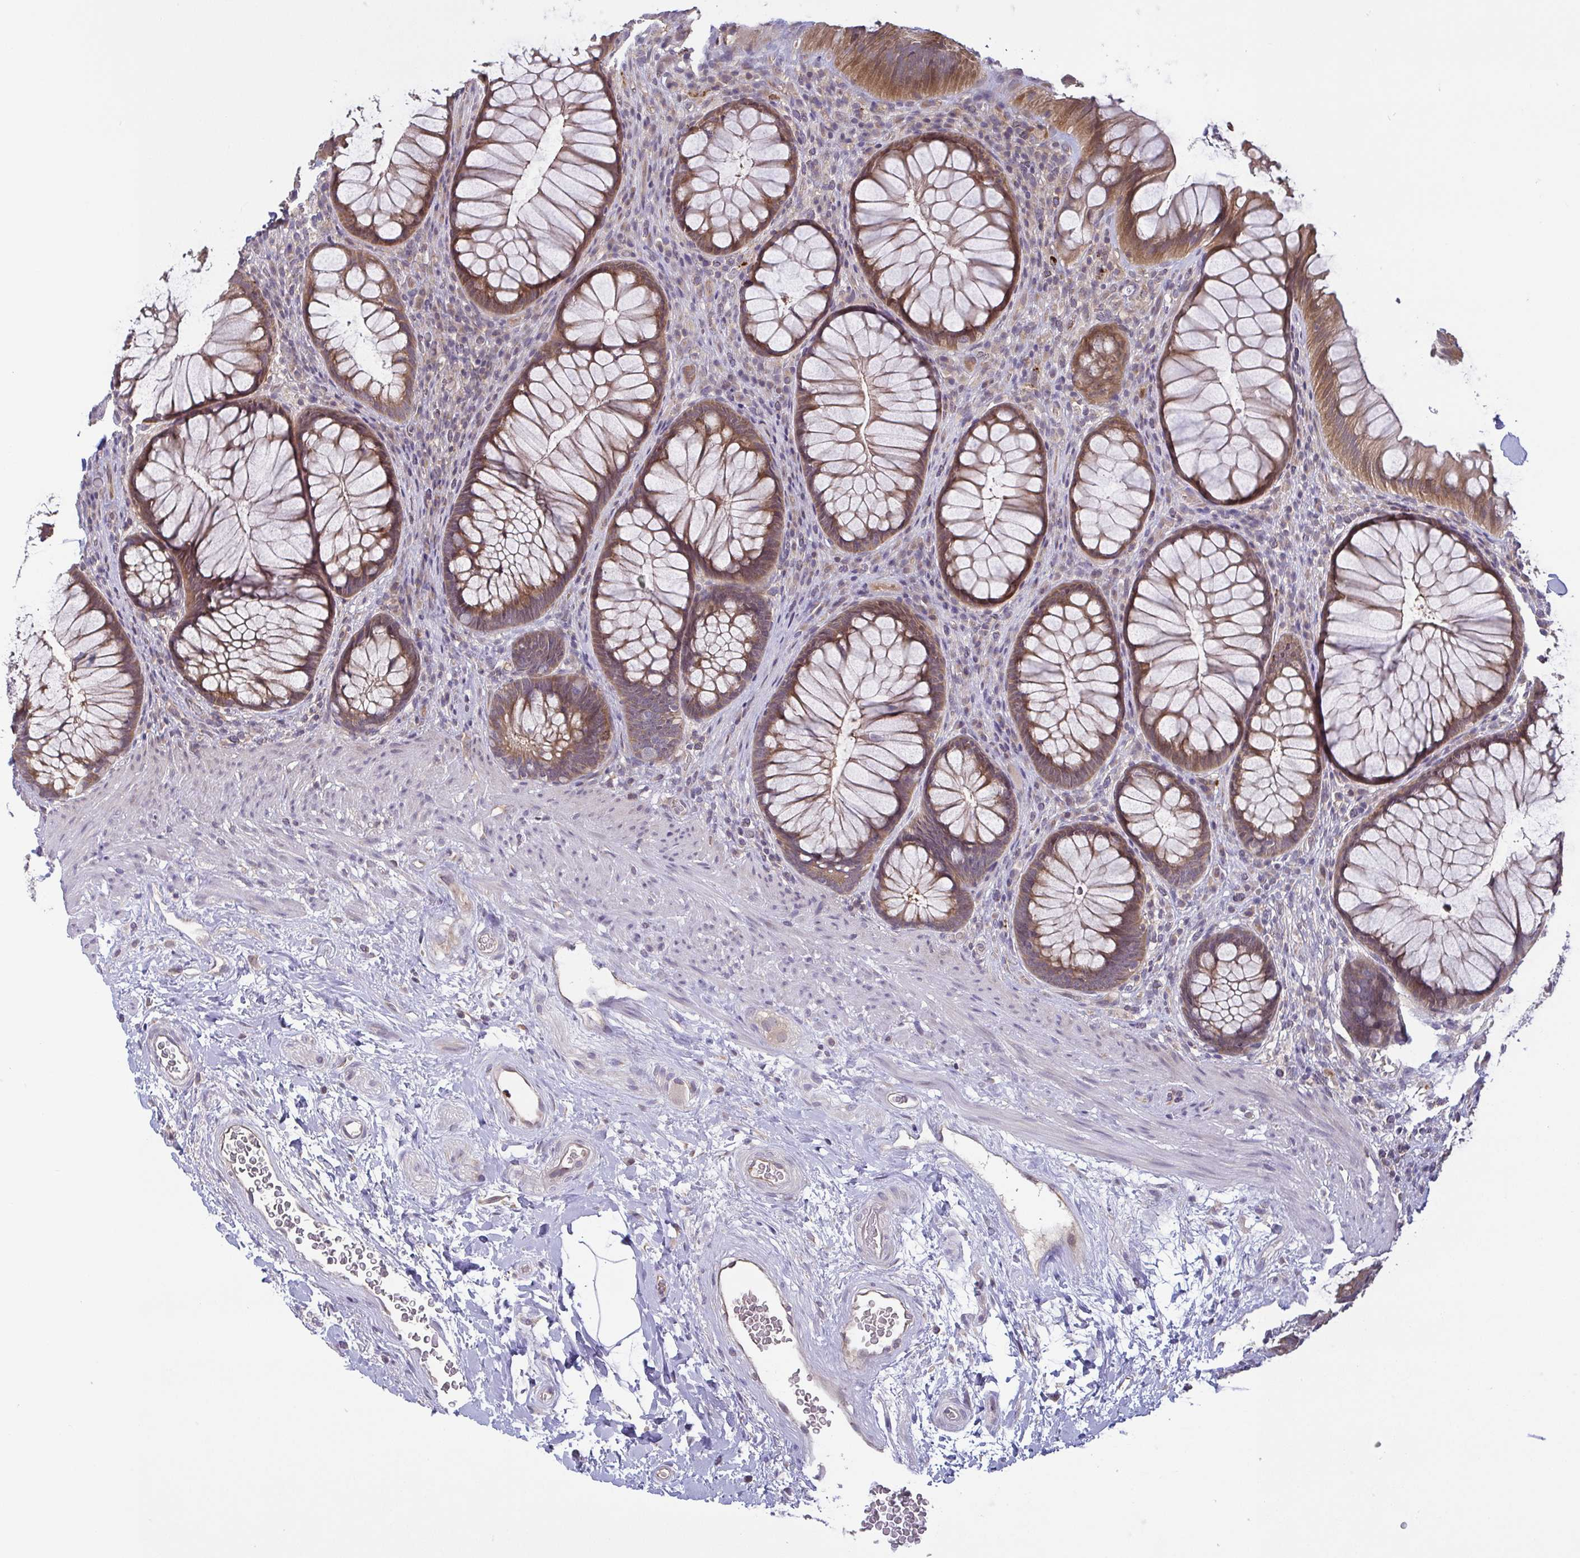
{"staining": {"intensity": "moderate", "quantity": ">75%", "location": "cytoplasmic/membranous"}, "tissue": "rectum", "cell_type": "Glandular cells", "image_type": "normal", "snomed": [{"axis": "morphology", "description": "Normal tissue, NOS"}, {"axis": "topography", "description": "Smooth muscle"}, {"axis": "topography", "description": "Rectum"}], "caption": "IHC of benign human rectum exhibits medium levels of moderate cytoplasmic/membranous positivity in about >75% of glandular cells. (DAB (3,3'-diaminobenzidine) IHC, brown staining for protein, blue staining for nuclei).", "gene": "OSBPL7", "patient": {"sex": "male", "age": 53}}